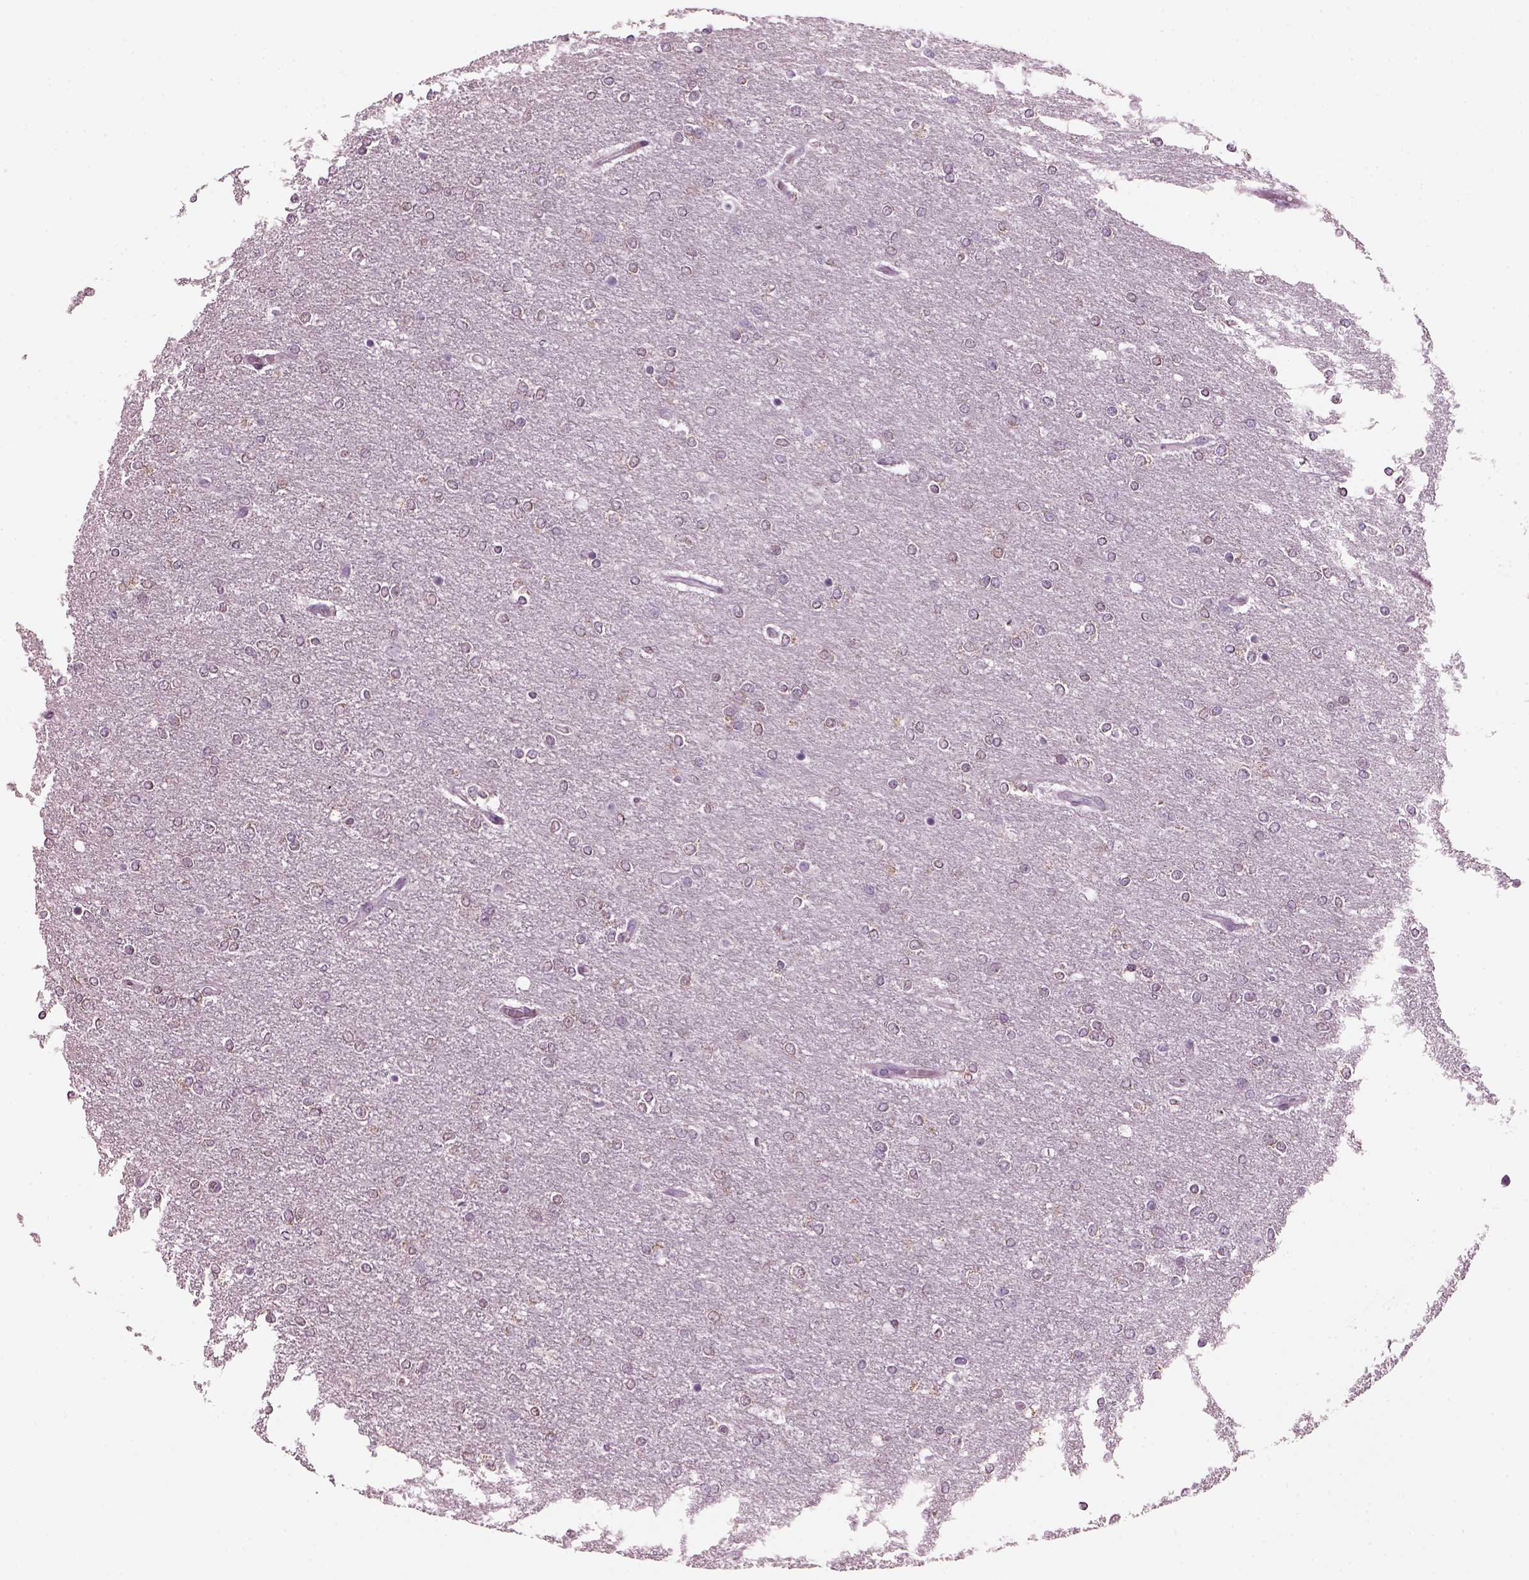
{"staining": {"intensity": "weak", "quantity": ">75%", "location": "cytoplasmic/membranous"}, "tissue": "glioma", "cell_type": "Tumor cells", "image_type": "cancer", "snomed": [{"axis": "morphology", "description": "Glioma, malignant, High grade"}, {"axis": "topography", "description": "Brain"}], "caption": "There is low levels of weak cytoplasmic/membranous staining in tumor cells of high-grade glioma (malignant), as demonstrated by immunohistochemical staining (brown color).", "gene": "PRR9", "patient": {"sex": "female", "age": 61}}